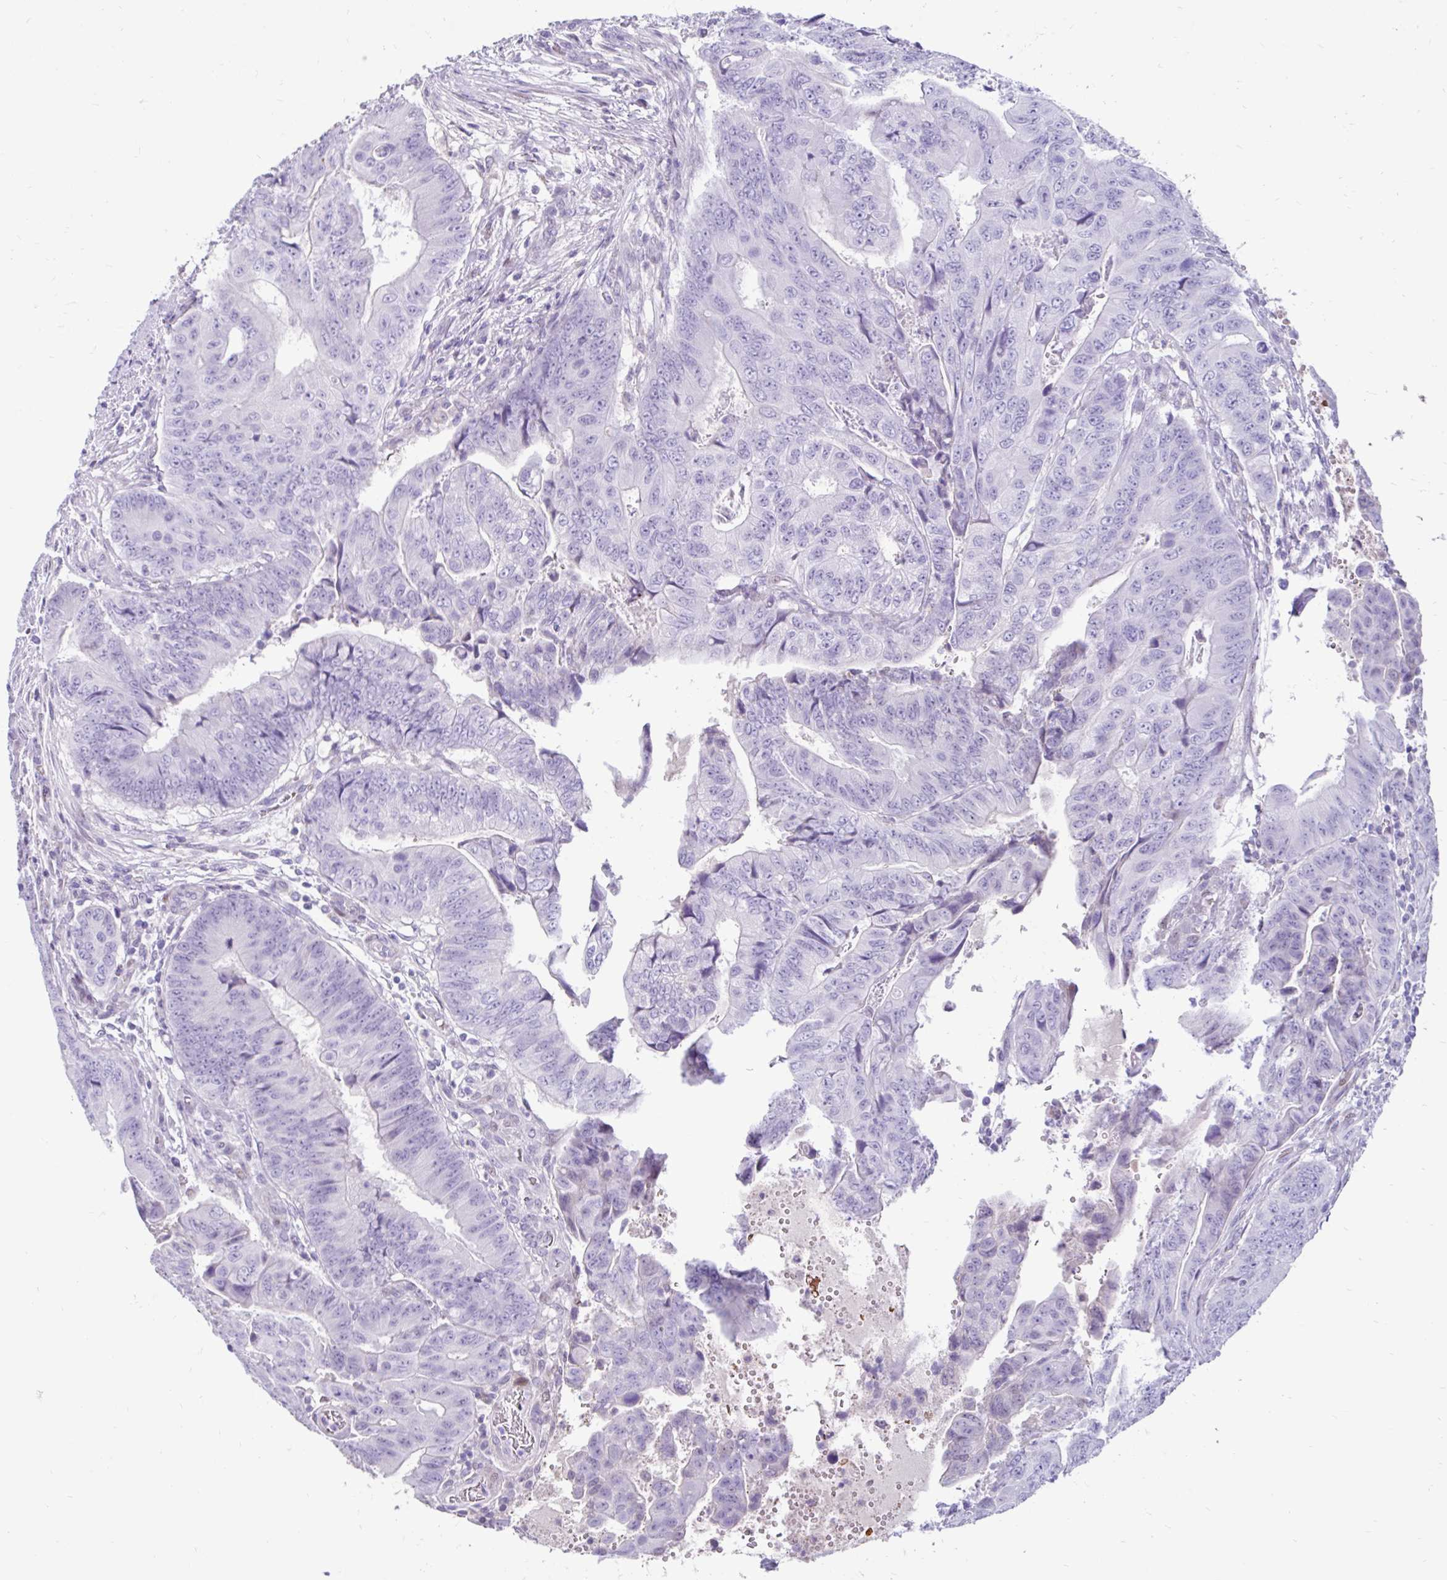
{"staining": {"intensity": "negative", "quantity": "none", "location": "none"}, "tissue": "colorectal cancer", "cell_type": "Tumor cells", "image_type": "cancer", "snomed": [{"axis": "morphology", "description": "Adenocarcinoma, NOS"}, {"axis": "topography", "description": "Colon"}], "caption": "There is no significant staining in tumor cells of colorectal cancer.", "gene": "NHLH2", "patient": {"sex": "female", "age": 48}}